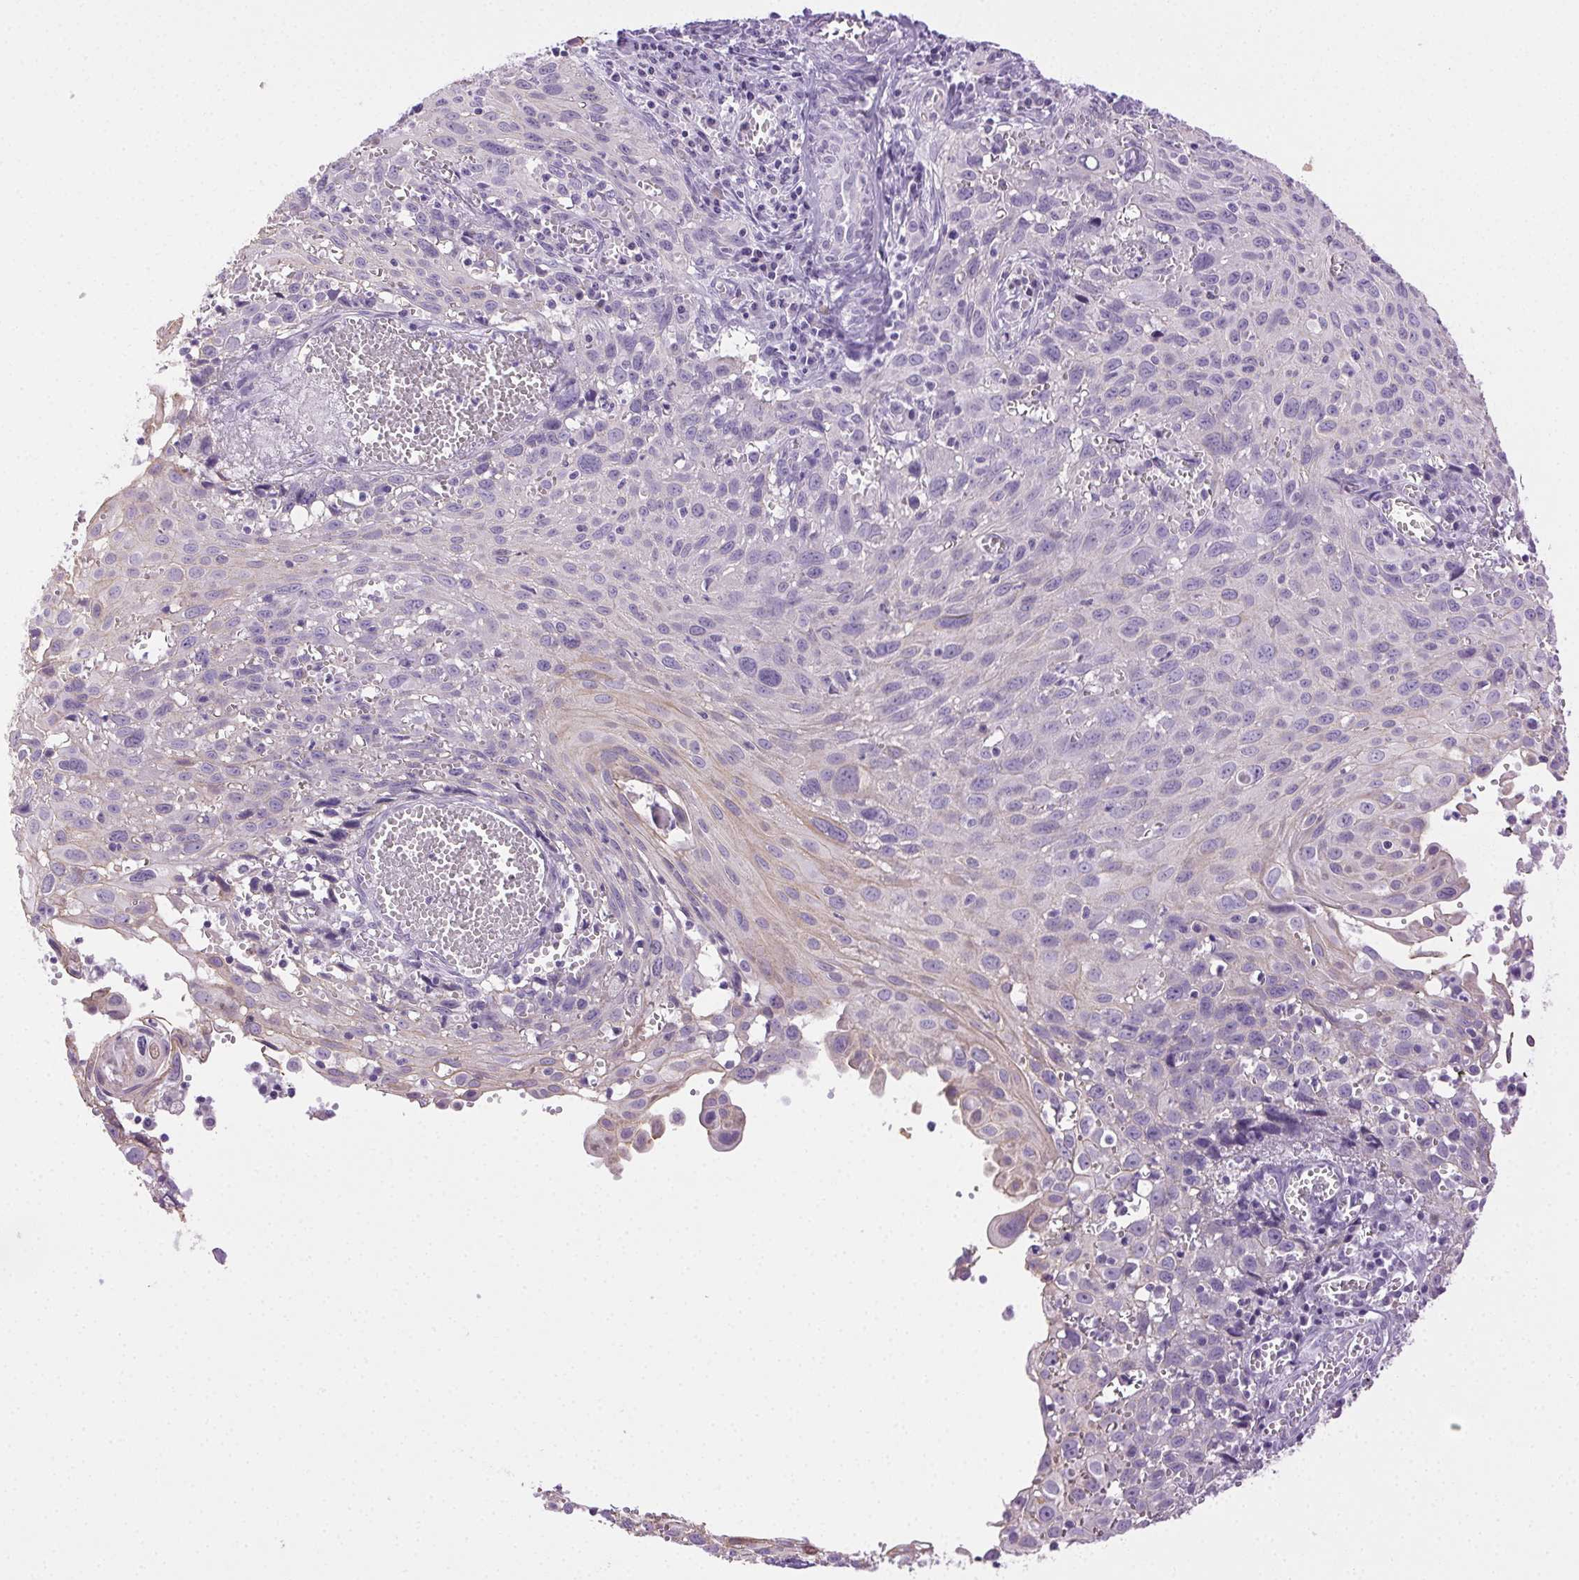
{"staining": {"intensity": "negative", "quantity": "none", "location": "none"}, "tissue": "cervical cancer", "cell_type": "Tumor cells", "image_type": "cancer", "snomed": [{"axis": "morphology", "description": "Squamous cell carcinoma, NOS"}, {"axis": "topography", "description": "Cervix"}], "caption": "IHC histopathology image of neoplastic tissue: human squamous cell carcinoma (cervical) stained with DAB demonstrates no significant protein staining in tumor cells.", "gene": "CLDN10", "patient": {"sex": "female", "age": 38}}